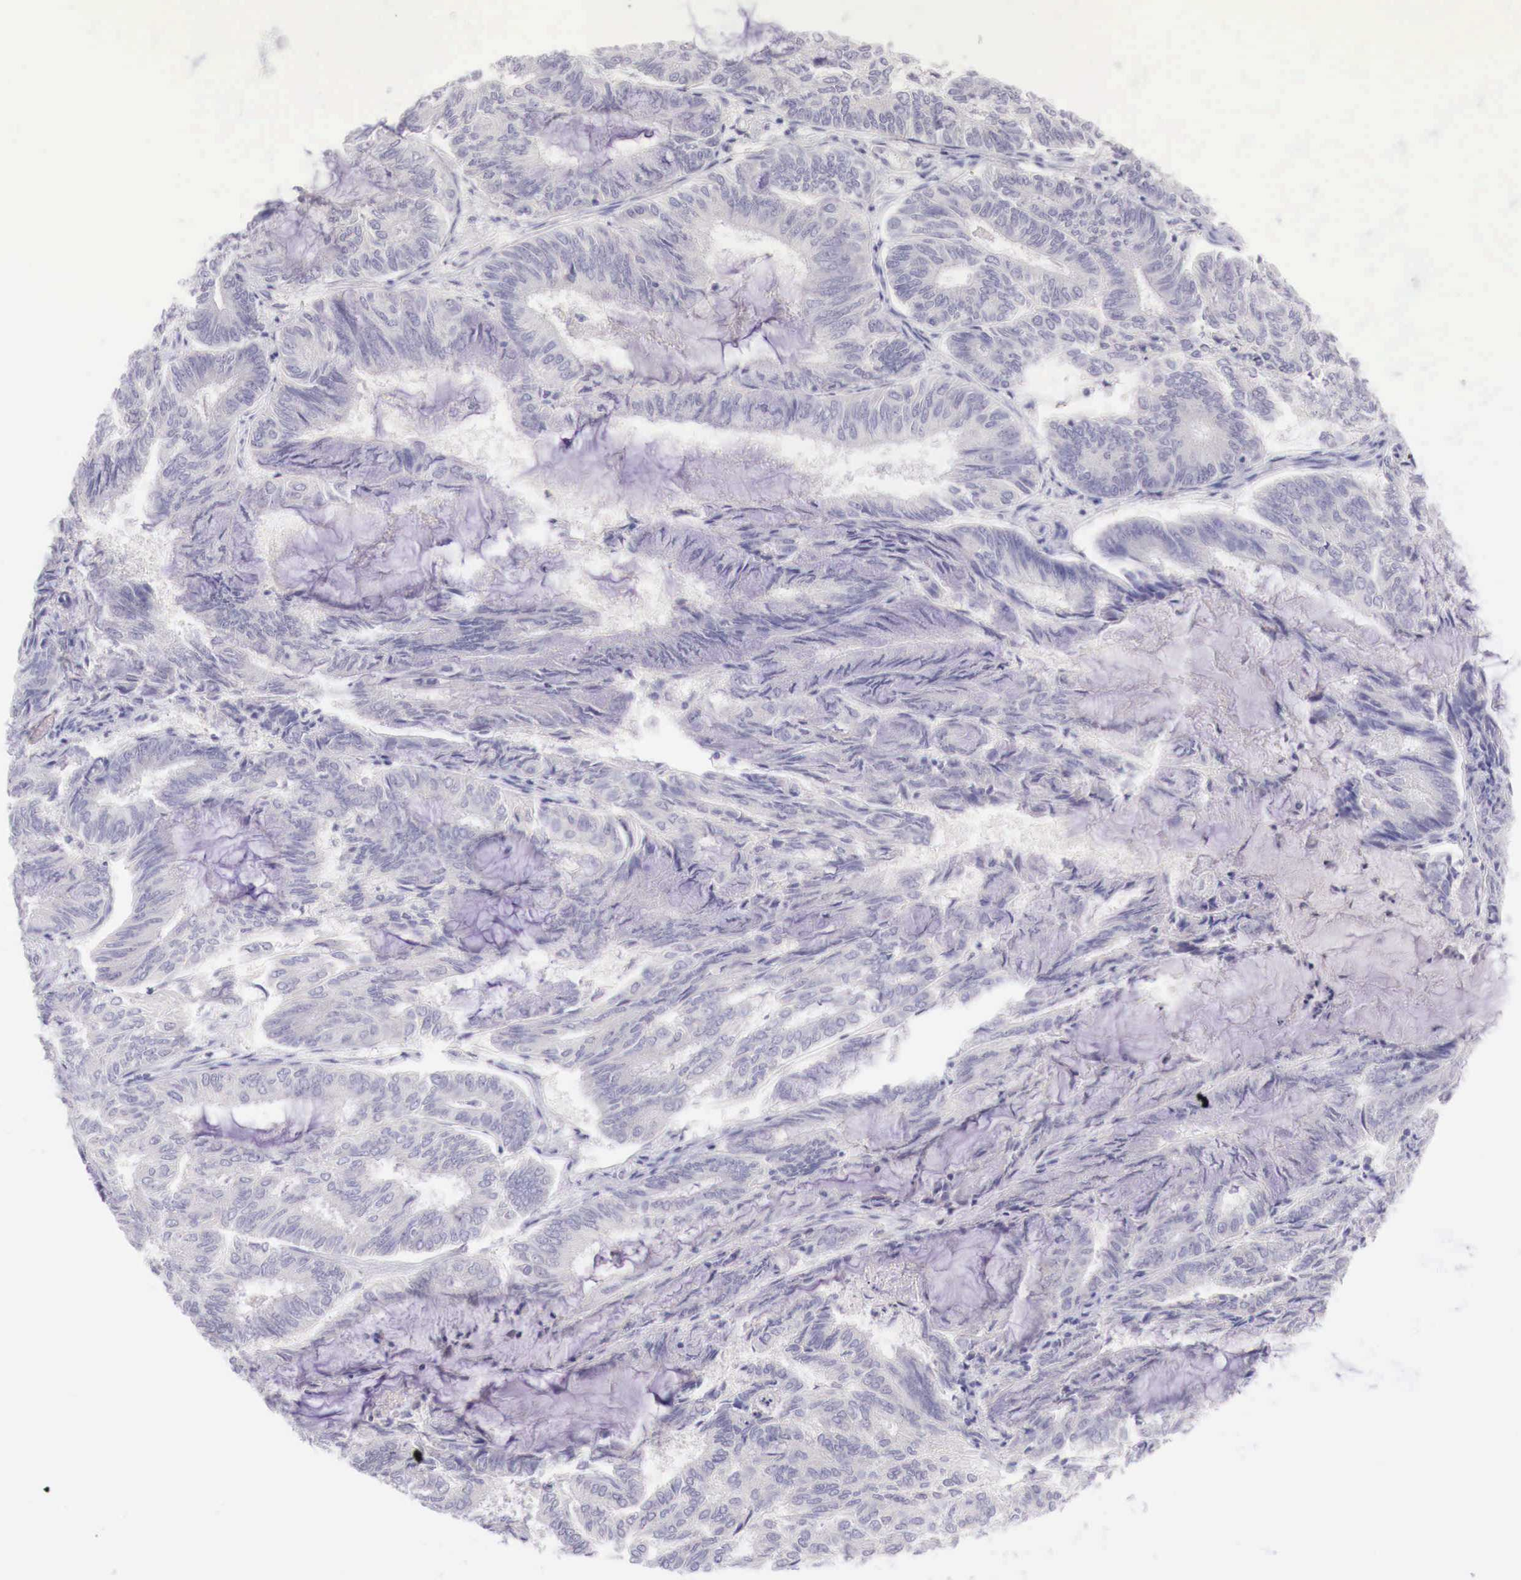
{"staining": {"intensity": "negative", "quantity": "none", "location": "none"}, "tissue": "endometrial cancer", "cell_type": "Tumor cells", "image_type": "cancer", "snomed": [{"axis": "morphology", "description": "Adenocarcinoma, NOS"}, {"axis": "topography", "description": "Endometrium"}], "caption": "Endometrial adenocarcinoma stained for a protein using IHC shows no positivity tumor cells.", "gene": "BCL6", "patient": {"sex": "female", "age": 59}}